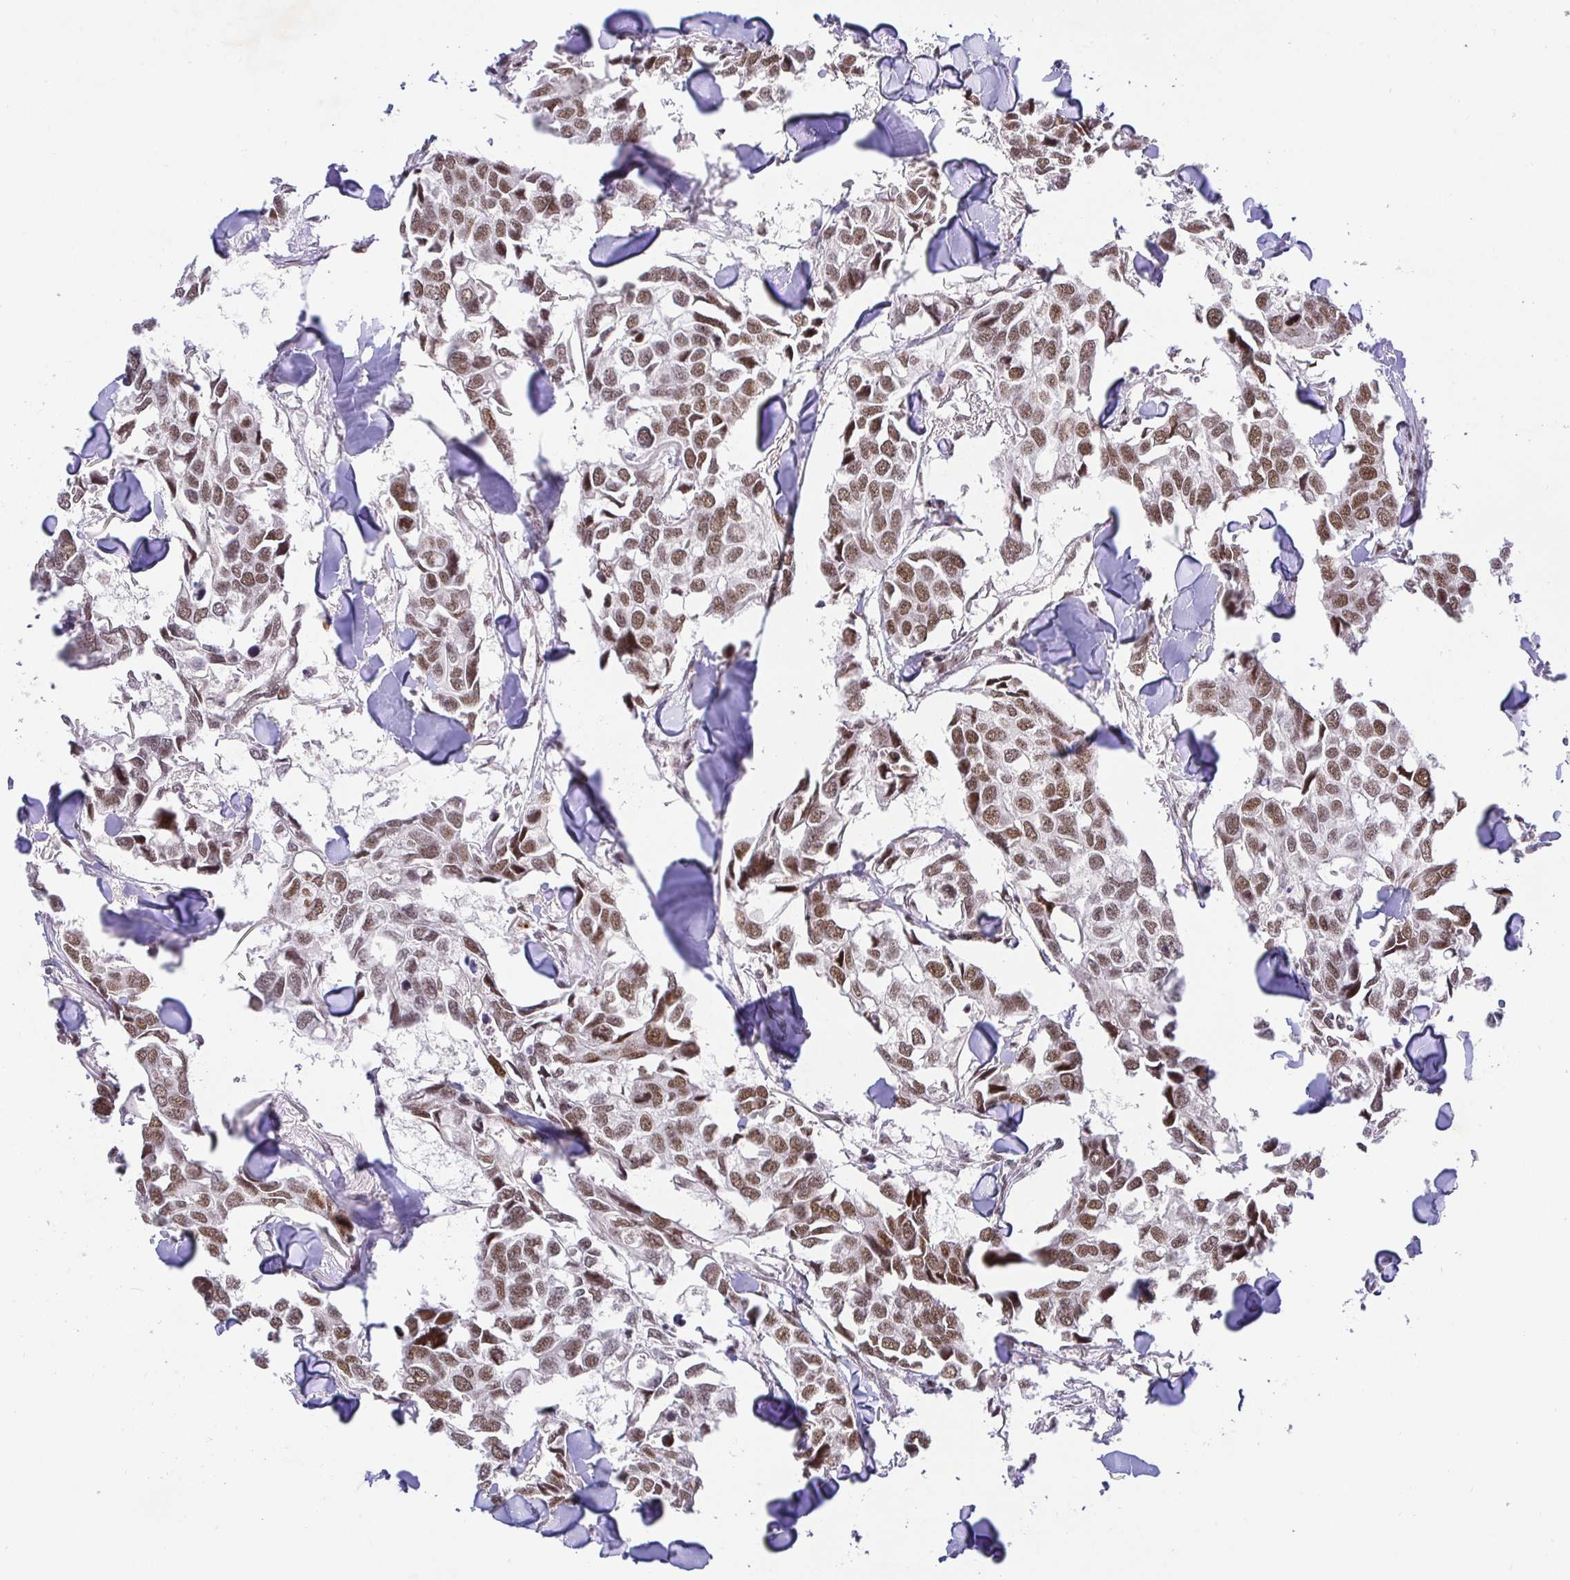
{"staining": {"intensity": "moderate", "quantity": ">75%", "location": "nuclear"}, "tissue": "breast cancer", "cell_type": "Tumor cells", "image_type": "cancer", "snomed": [{"axis": "morphology", "description": "Duct carcinoma"}, {"axis": "topography", "description": "Breast"}], "caption": "High-magnification brightfield microscopy of breast cancer (invasive ductal carcinoma) stained with DAB (brown) and counterstained with hematoxylin (blue). tumor cells exhibit moderate nuclear positivity is appreciated in approximately>75% of cells.", "gene": "USF1", "patient": {"sex": "female", "age": 83}}